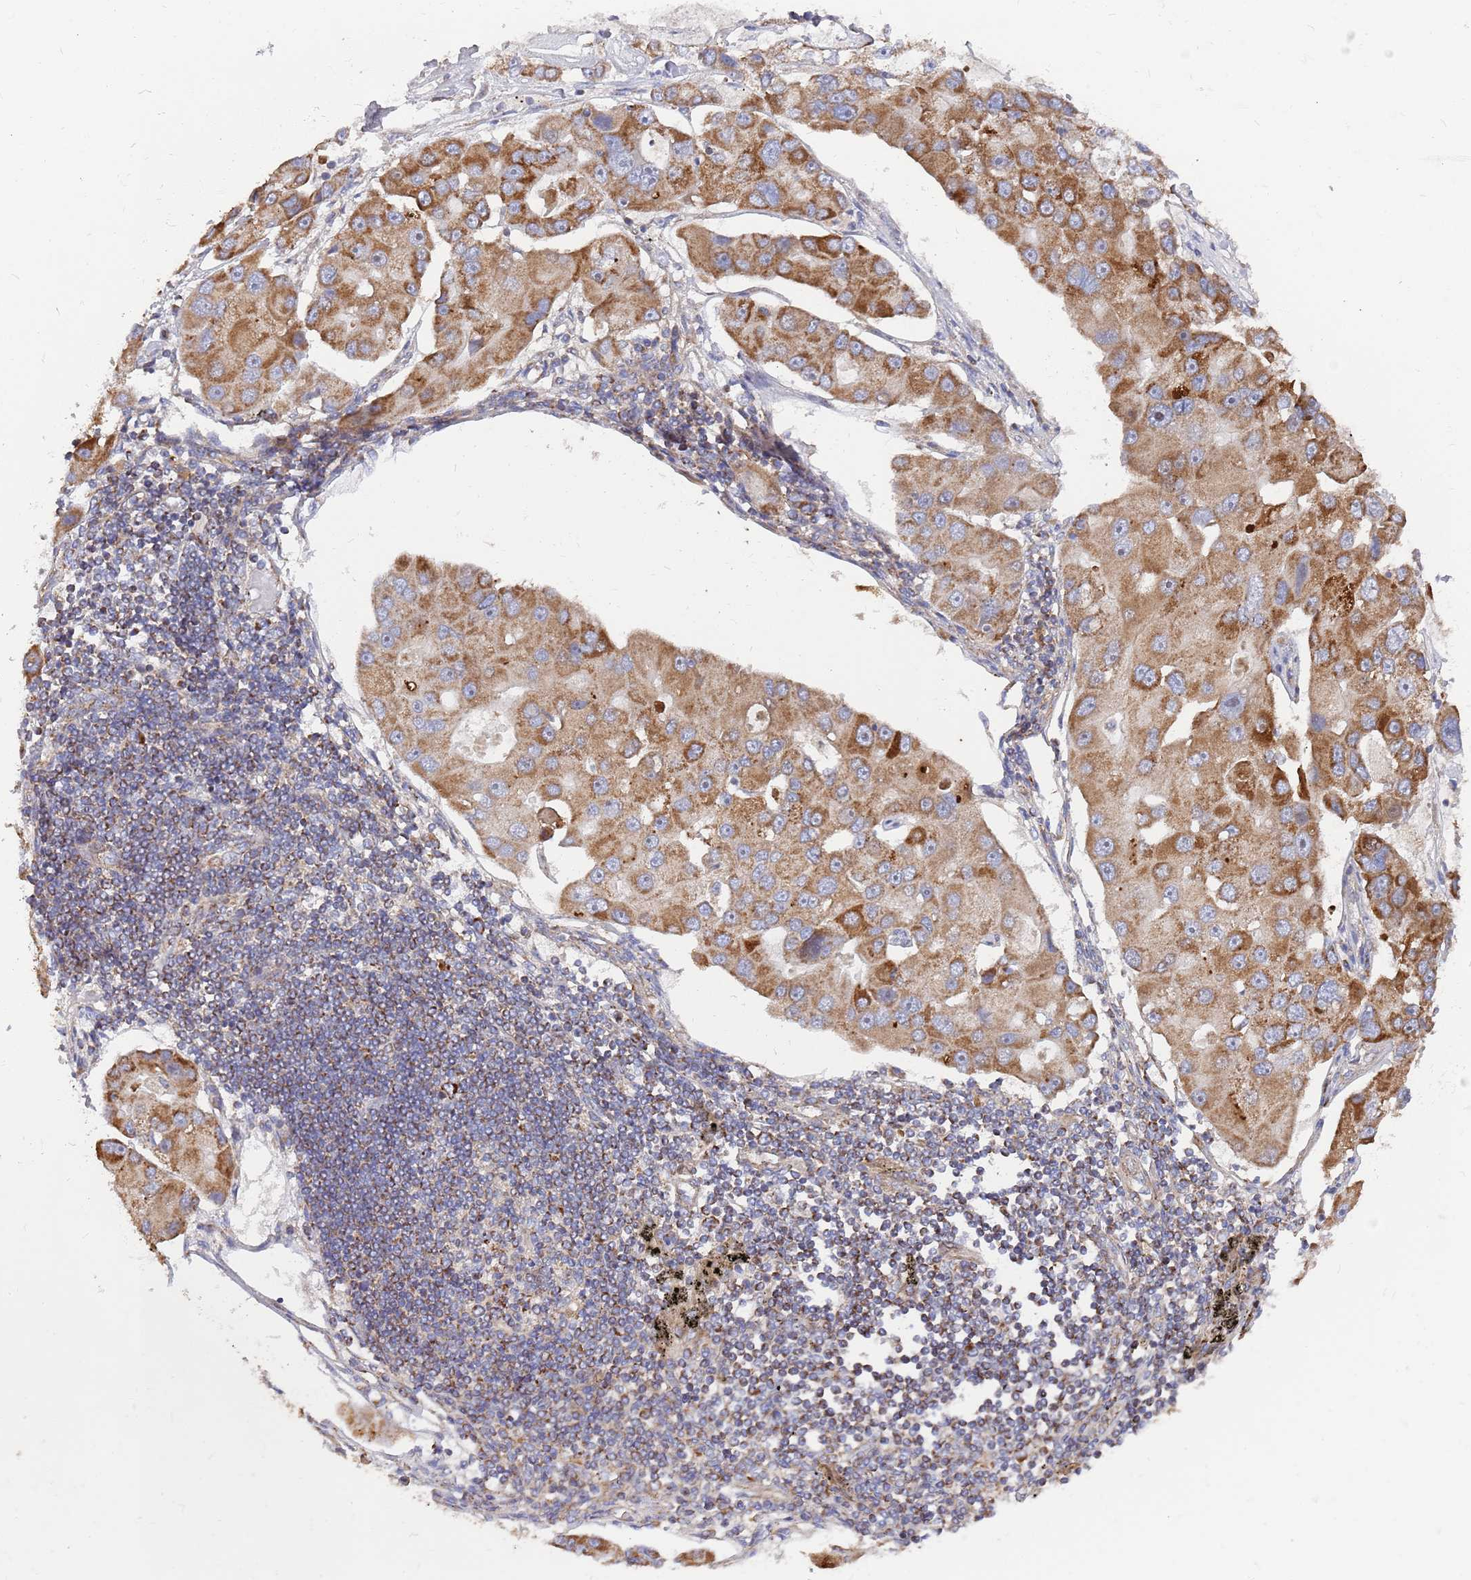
{"staining": {"intensity": "moderate", "quantity": ">75%", "location": "cytoplasmic/membranous"}, "tissue": "lung cancer", "cell_type": "Tumor cells", "image_type": "cancer", "snomed": [{"axis": "morphology", "description": "Adenocarcinoma, NOS"}, {"axis": "topography", "description": "Lung"}], "caption": "DAB (3,3'-diaminobenzidine) immunohistochemical staining of lung cancer (adenocarcinoma) shows moderate cytoplasmic/membranous protein positivity in about >75% of tumor cells.", "gene": "WDFY3", "patient": {"sex": "female", "age": 54}}